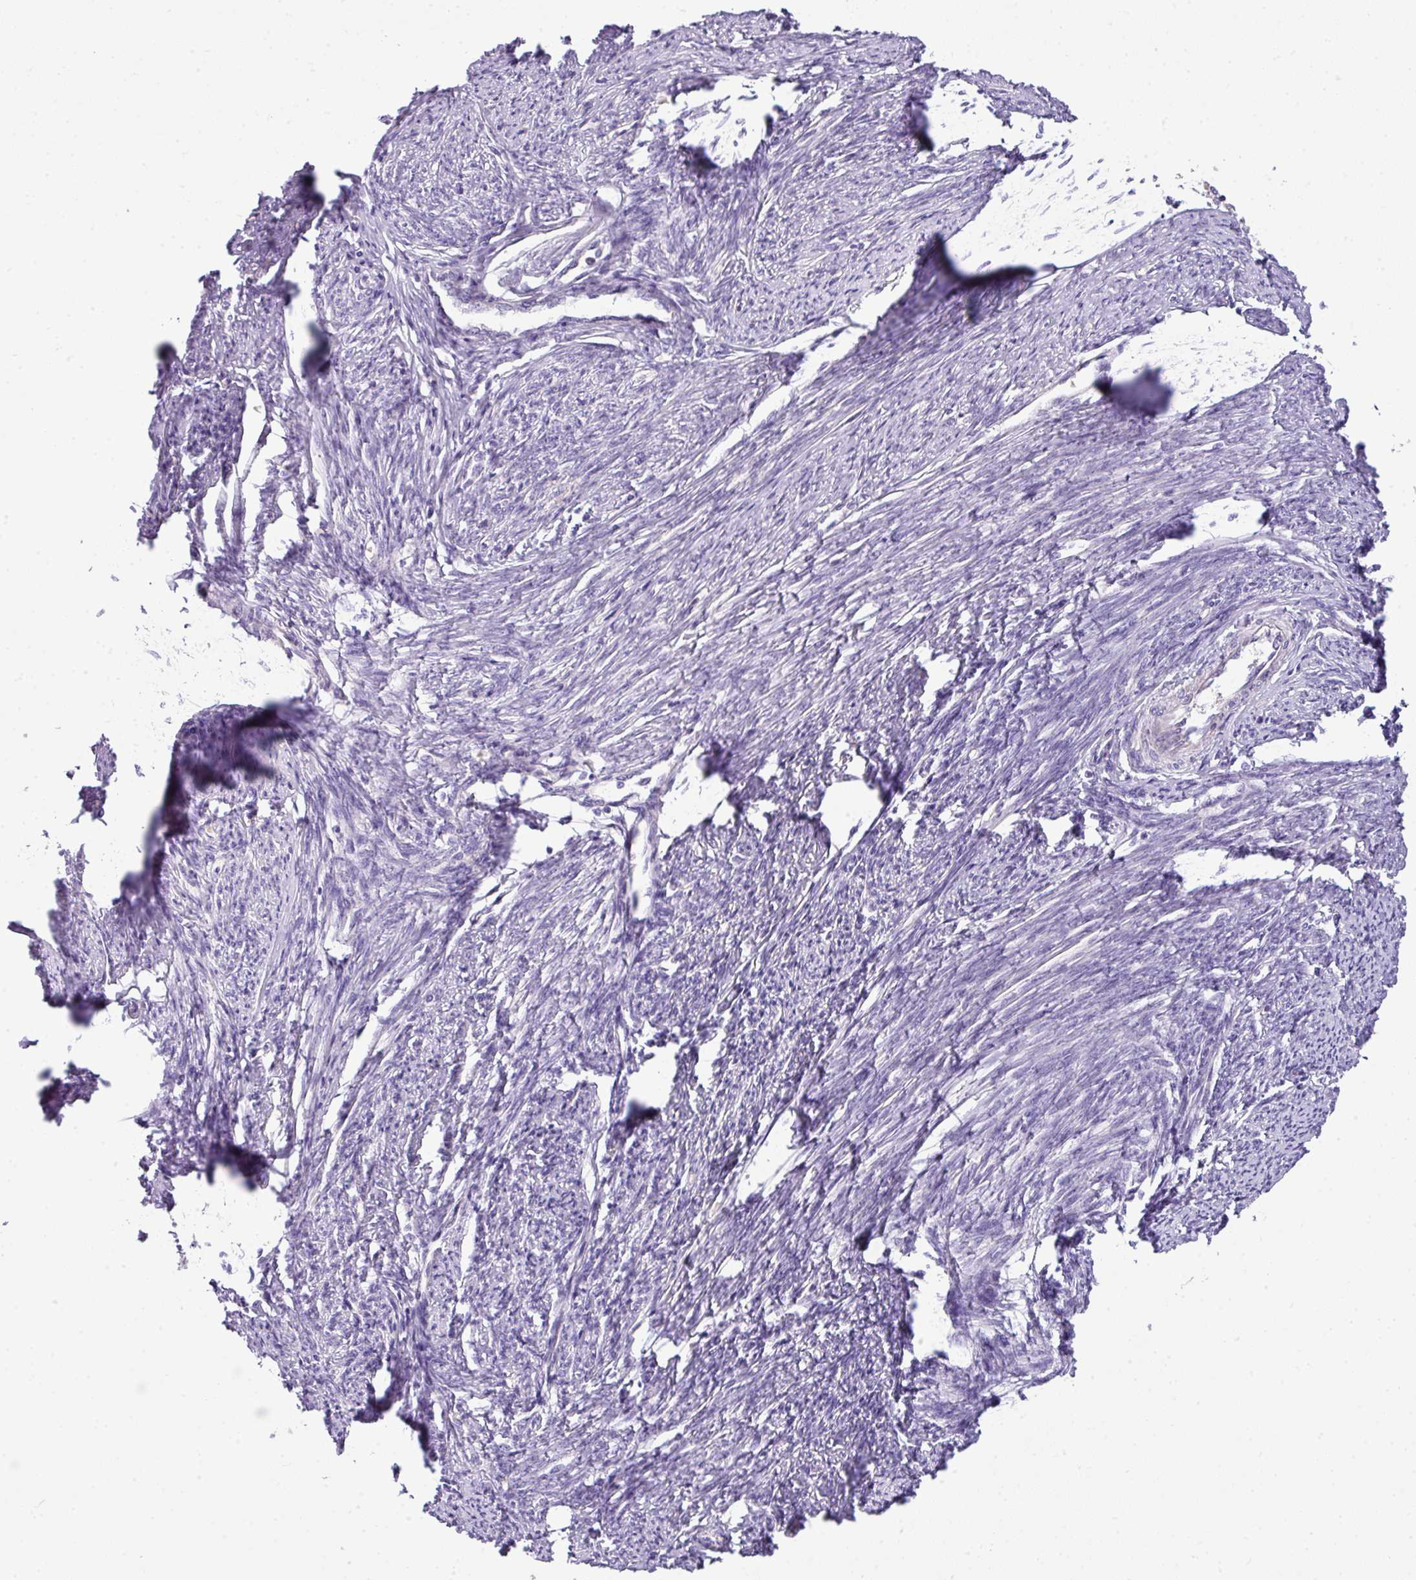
{"staining": {"intensity": "weak", "quantity": "25%-75%", "location": "cytoplasmic/membranous"}, "tissue": "smooth muscle", "cell_type": "Smooth muscle cells", "image_type": "normal", "snomed": [{"axis": "morphology", "description": "Normal tissue, NOS"}, {"axis": "topography", "description": "Smooth muscle"}, {"axis": "topography", "description": "Uterus"}], "caption": "Unremarkable smooth muscle shows weak cytoplasmic/membranous expression in about 25%-75% of smooth muscle cells, visualized by immunohistochemistry. (Brightfield microscopy of DAB IHC at high magnification).", "gene": "PIK3R5", "patient": {"sex": "female", "age": 59}}